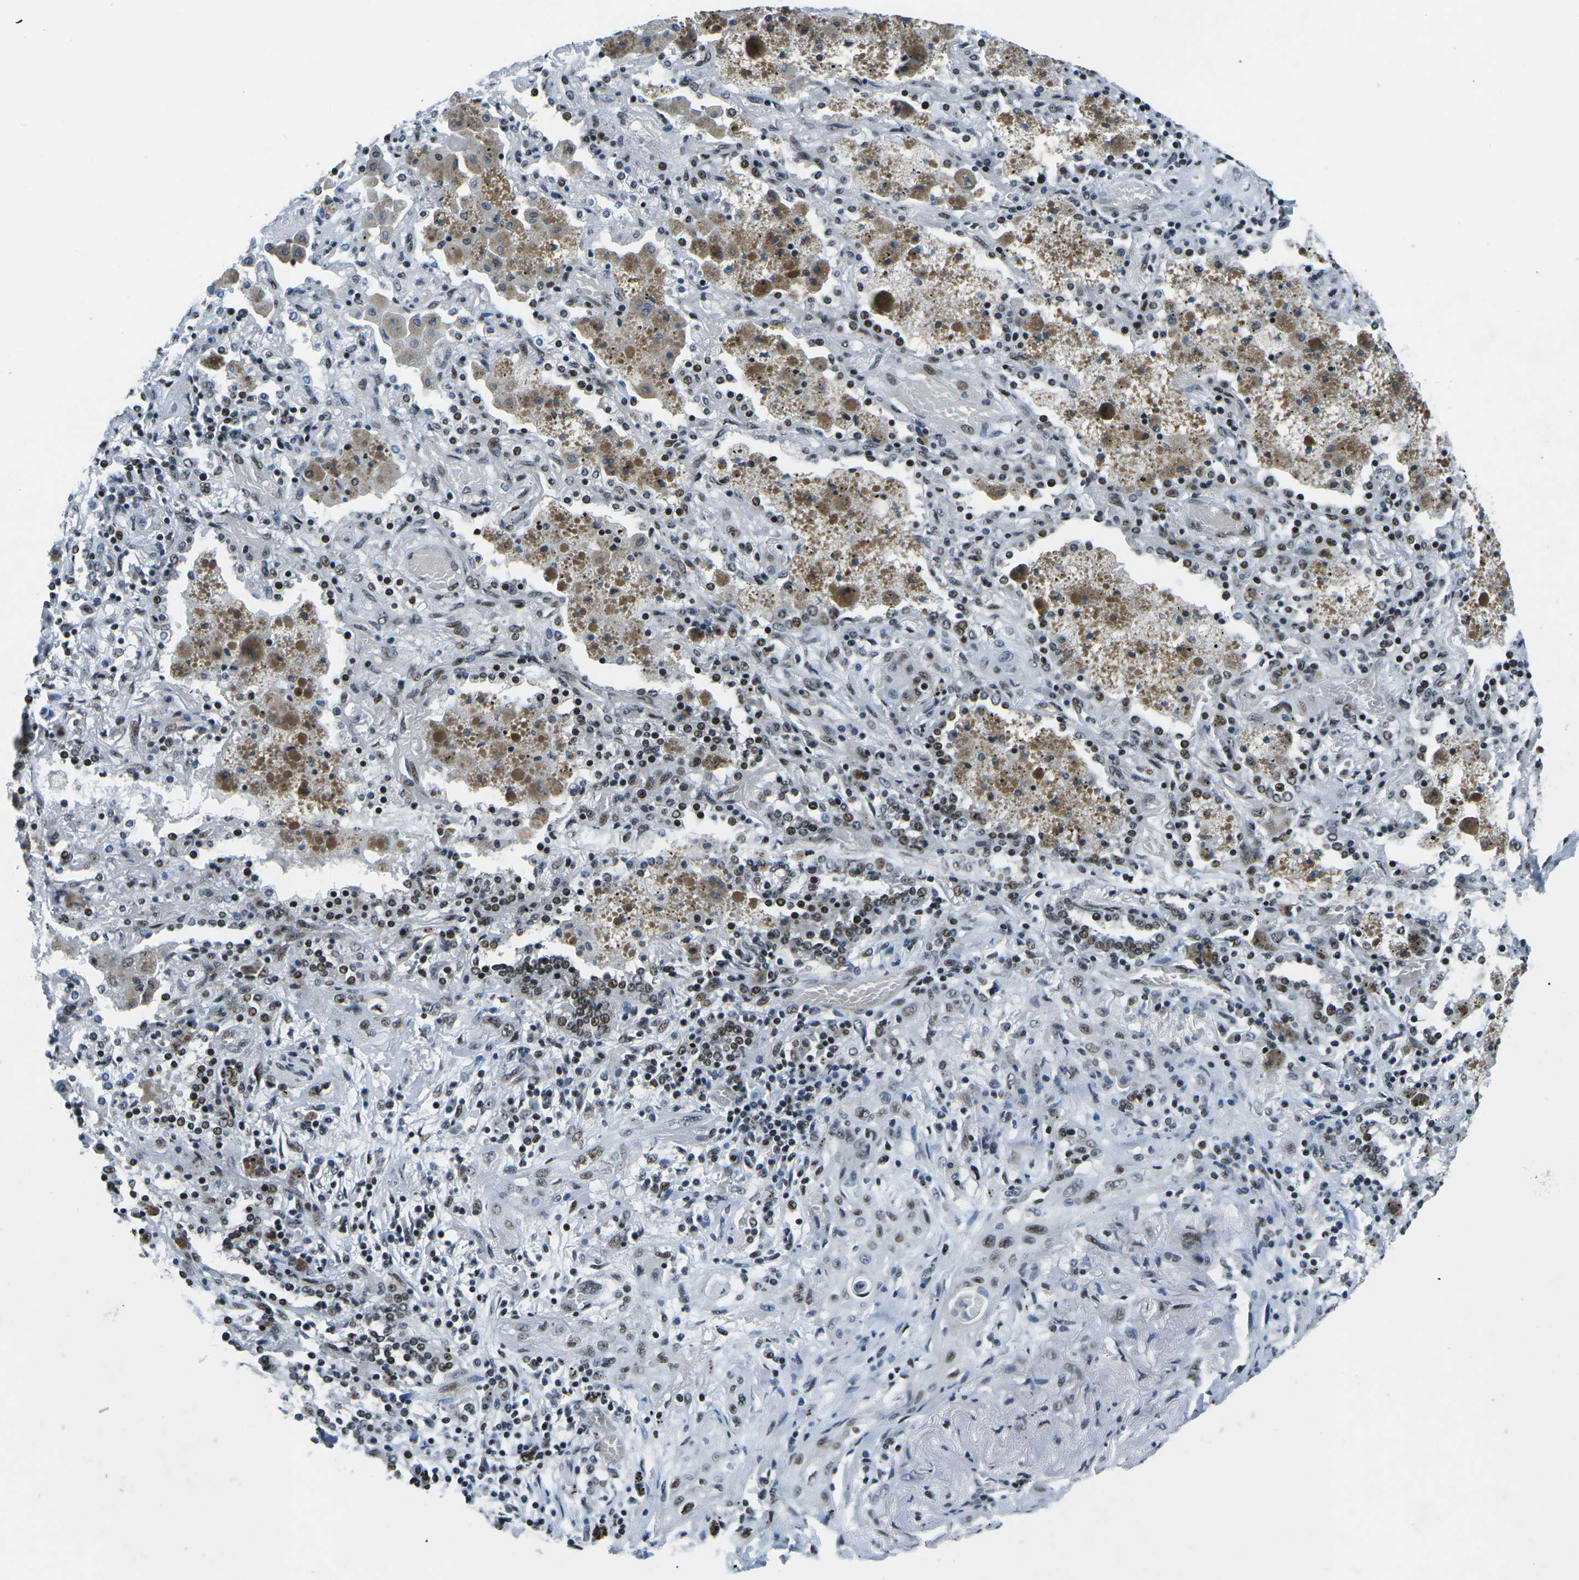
{"staining": {"intensity": "moderate", "quantity": "25%-75%", "location": "nuclear"}, "tissue": "lung cancer", "cell_type": "Tumor cells", "image_type": "cancer", "snomed": [{"axis": "morphology", "description": "Squamous cell carcinoma, NOS"}, {"axis": "topography", "description": "Lung"}], "caption": "IHC (DAB) staining of human squamous cell carcinoma (lung) displays moderate nuclear protein staining in about 25%-75% of tumor cells. The protein of interest is stained brown, and the nuclei are stained in blue (DAB (3,3'-diaminobenzidine) IHC with brightfield microscopy, high magnification).", "gene": "RBL2", "patient": {"sex": "female", "age": 47}}